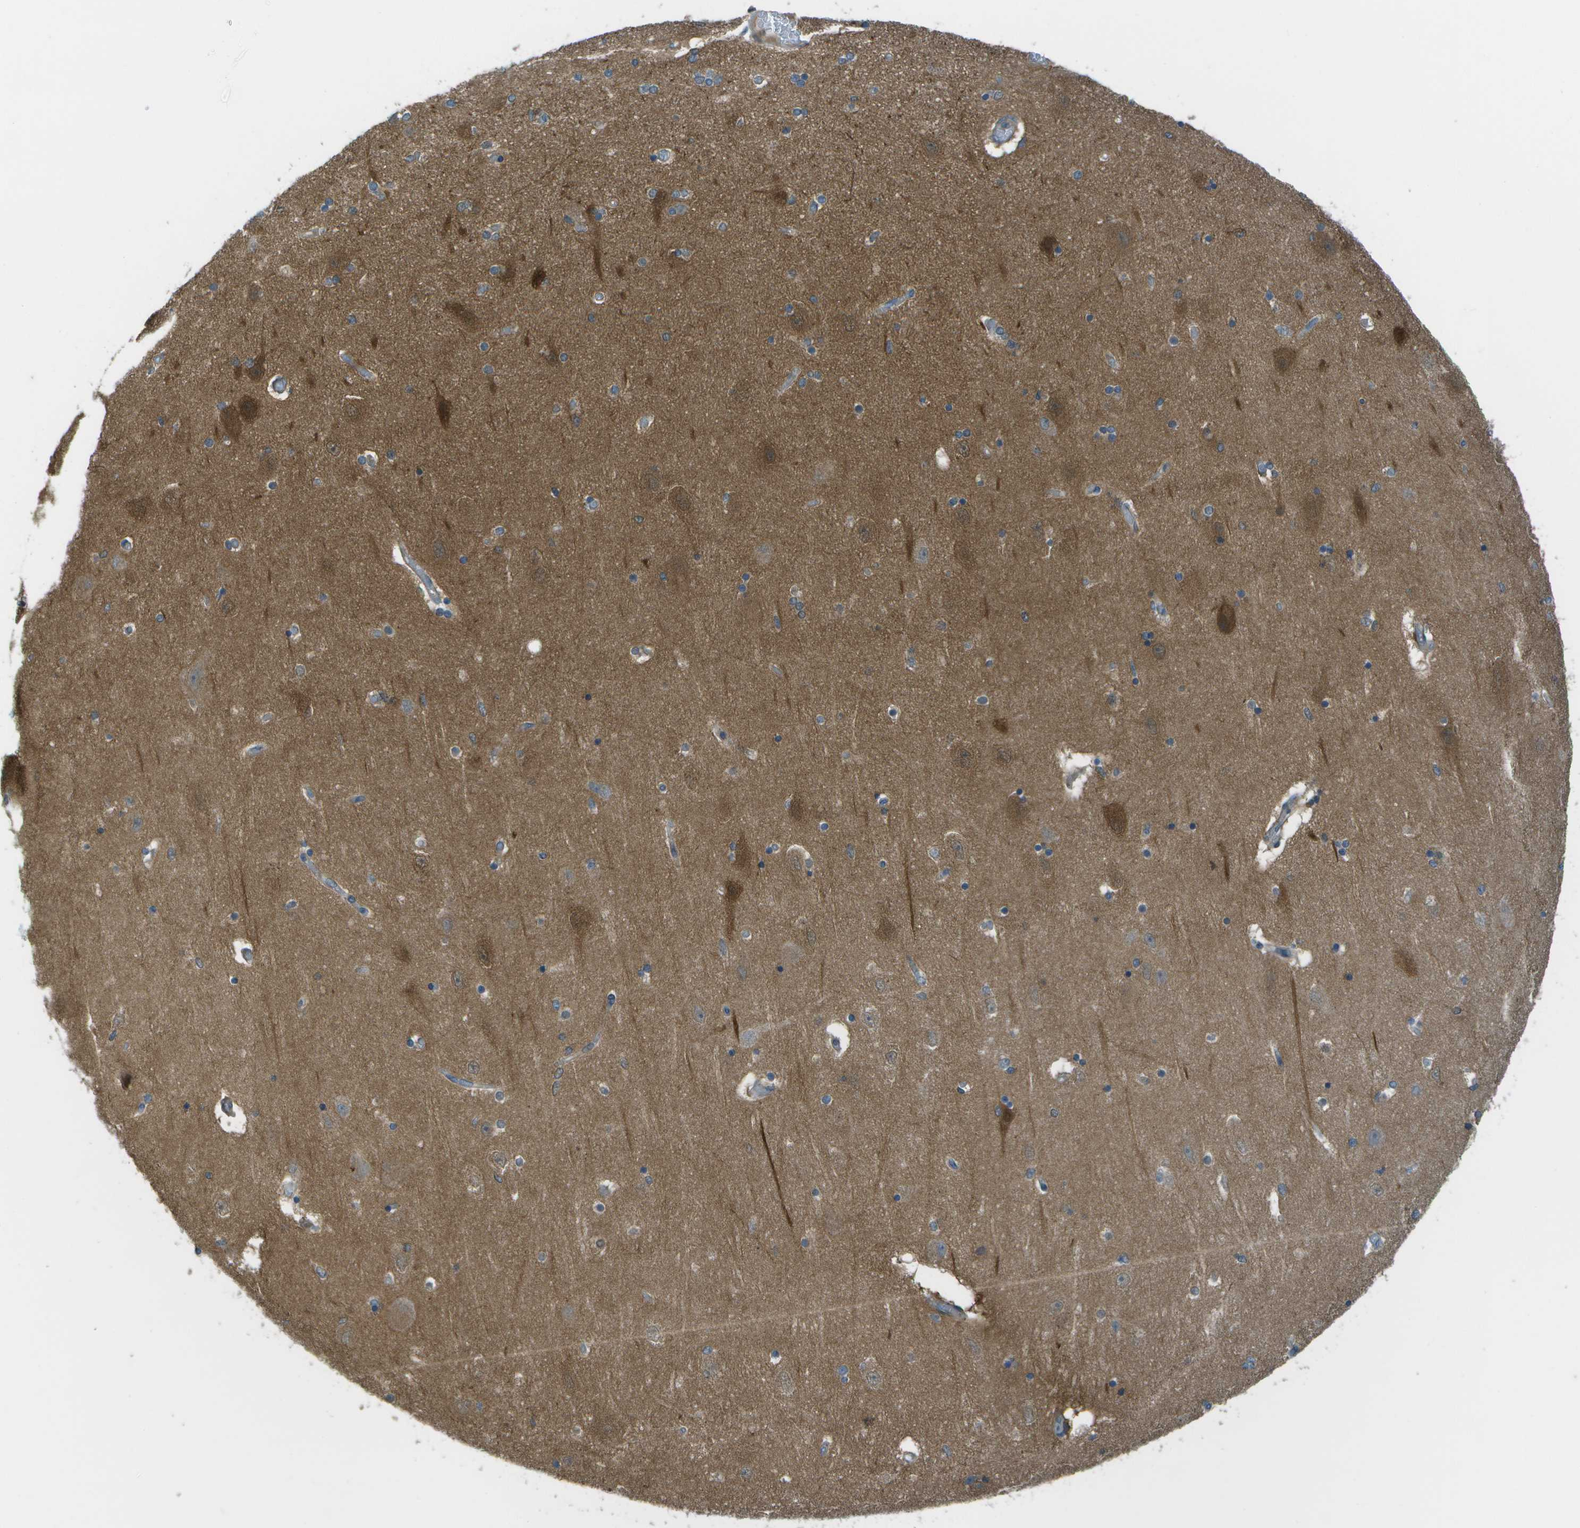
{"staining": {"intensity": "moderate", "quantity": "<25%", "location": "cytoplasmic/membranous"}, "tissue": "hippocampus", "cell_type": "Glial cells", "image_type": "normal", "snomed": [{"axis": "morphology", "description": "Normal tissue, NOS"}, {"axis": "topography", "description": "Hippocampus"}], "caption": "IHC staining of benign hippocampus, which demonstrates low levels of moderate cytoplasmic/membranous positivity in about <25% of glial cells indicating moderate cytoplasmic/membranous protein positivity. The staining was performed using DAB (3,3'-diaminobenzidine) (brown) for protein detection and nuclei were counterstained in hematoxylin (blue).", "gene": "LRRC66", "patient": {"sex": "female", "age": 54}}